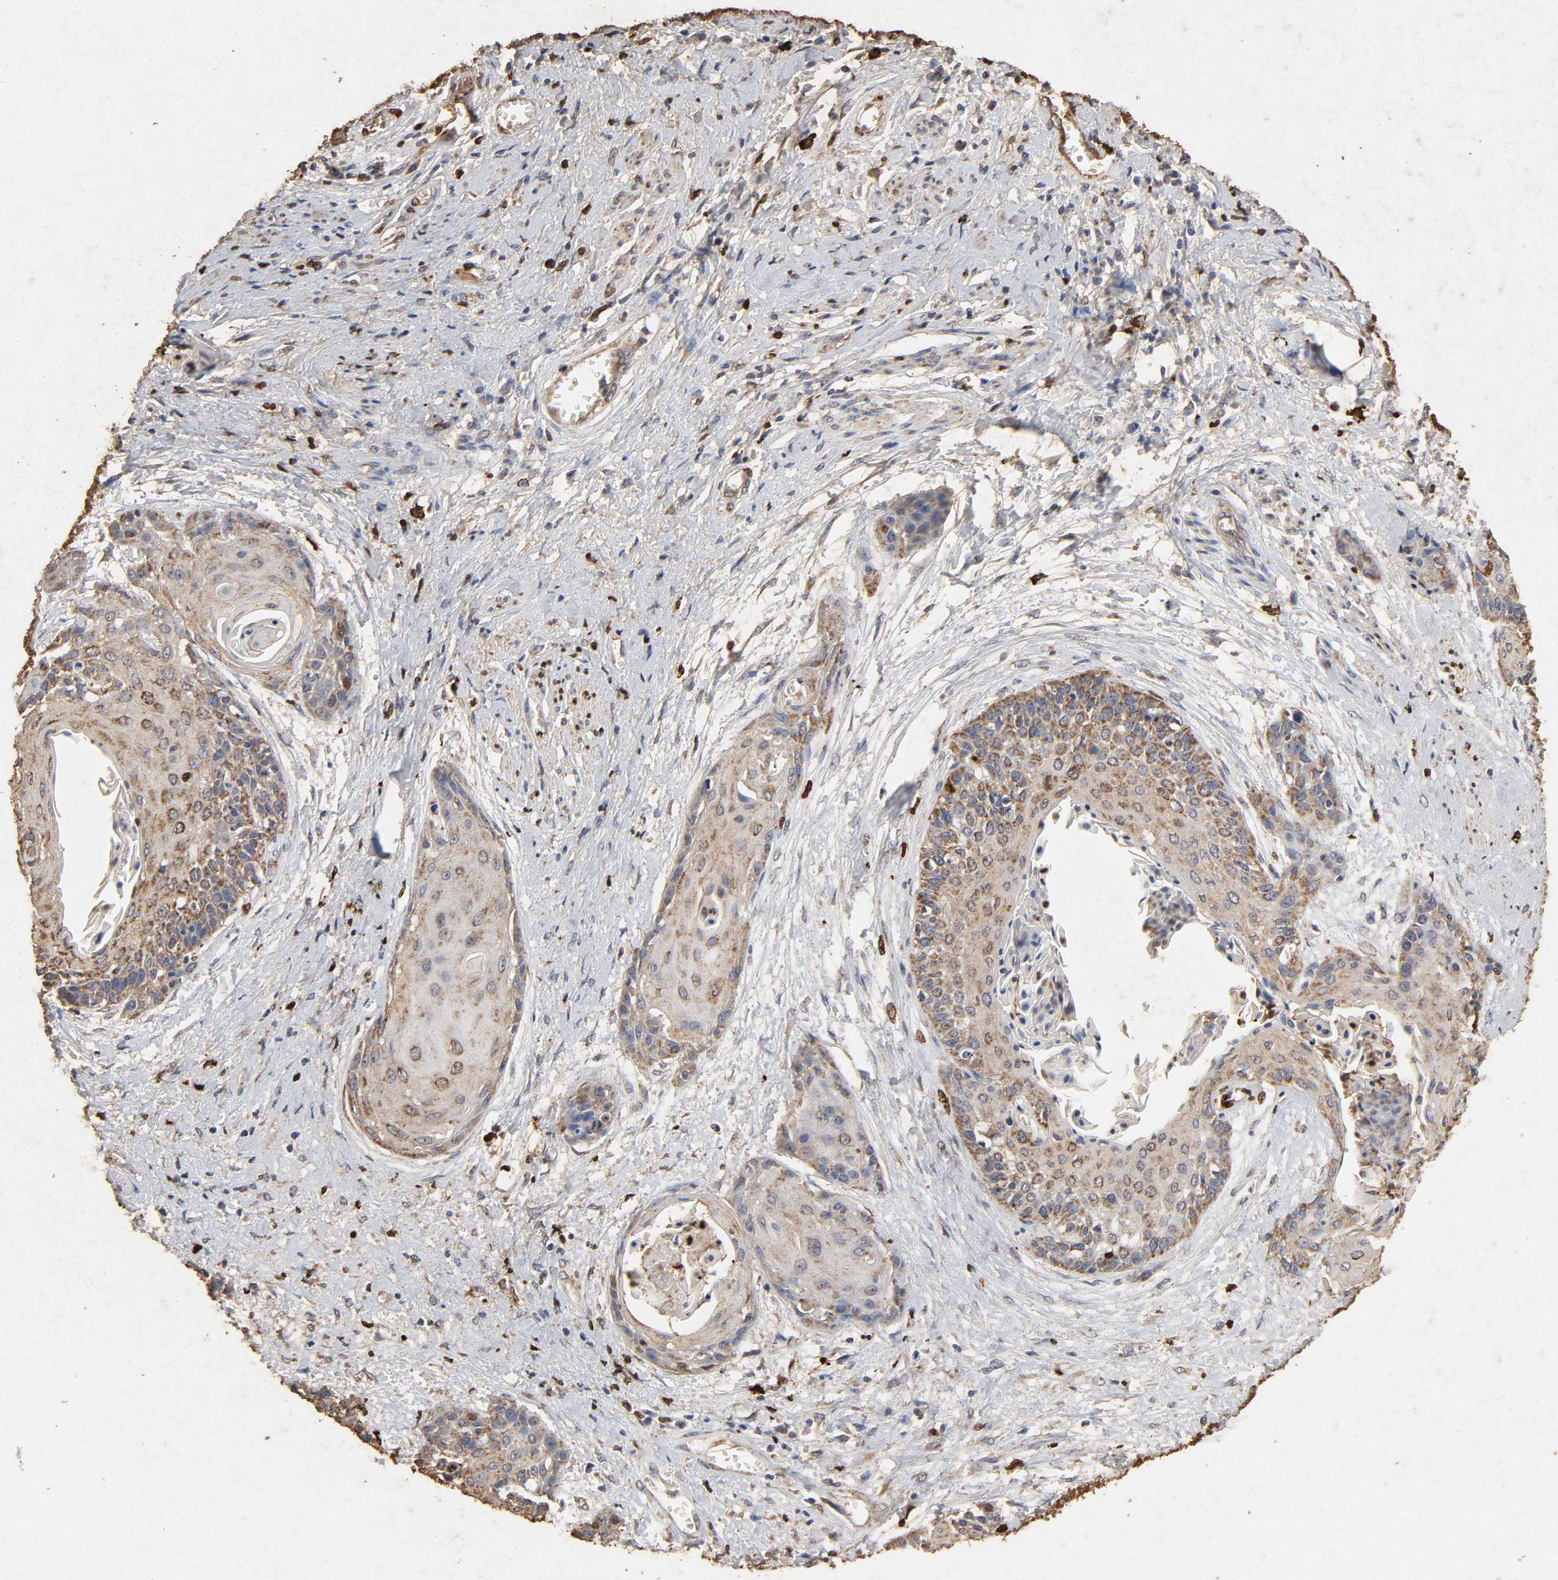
{"staining": {"intensity": "moderate", "quantity": ">75%", "location": "cytoplasmic/membranous"}, "tissue": "cervical cancer", "cell_type": "Tumor cells", "image_type": "cancer", "snomed": [{"axis": "morphology", "description": "Squamous cell carcinoma, NOS"}, {"axis": "topography", "description": "Cervix"}], "caption": "IHC (DAB (3,3'-diaminobenzidine)) staining of cervical cancer (squamous cell carcinoma) displays moderate cytoplasmic/membranous protein positivity in about >75% of tumor cells.", "gene": "CYCS", "patient": {"sex": "female", "age": 57}}